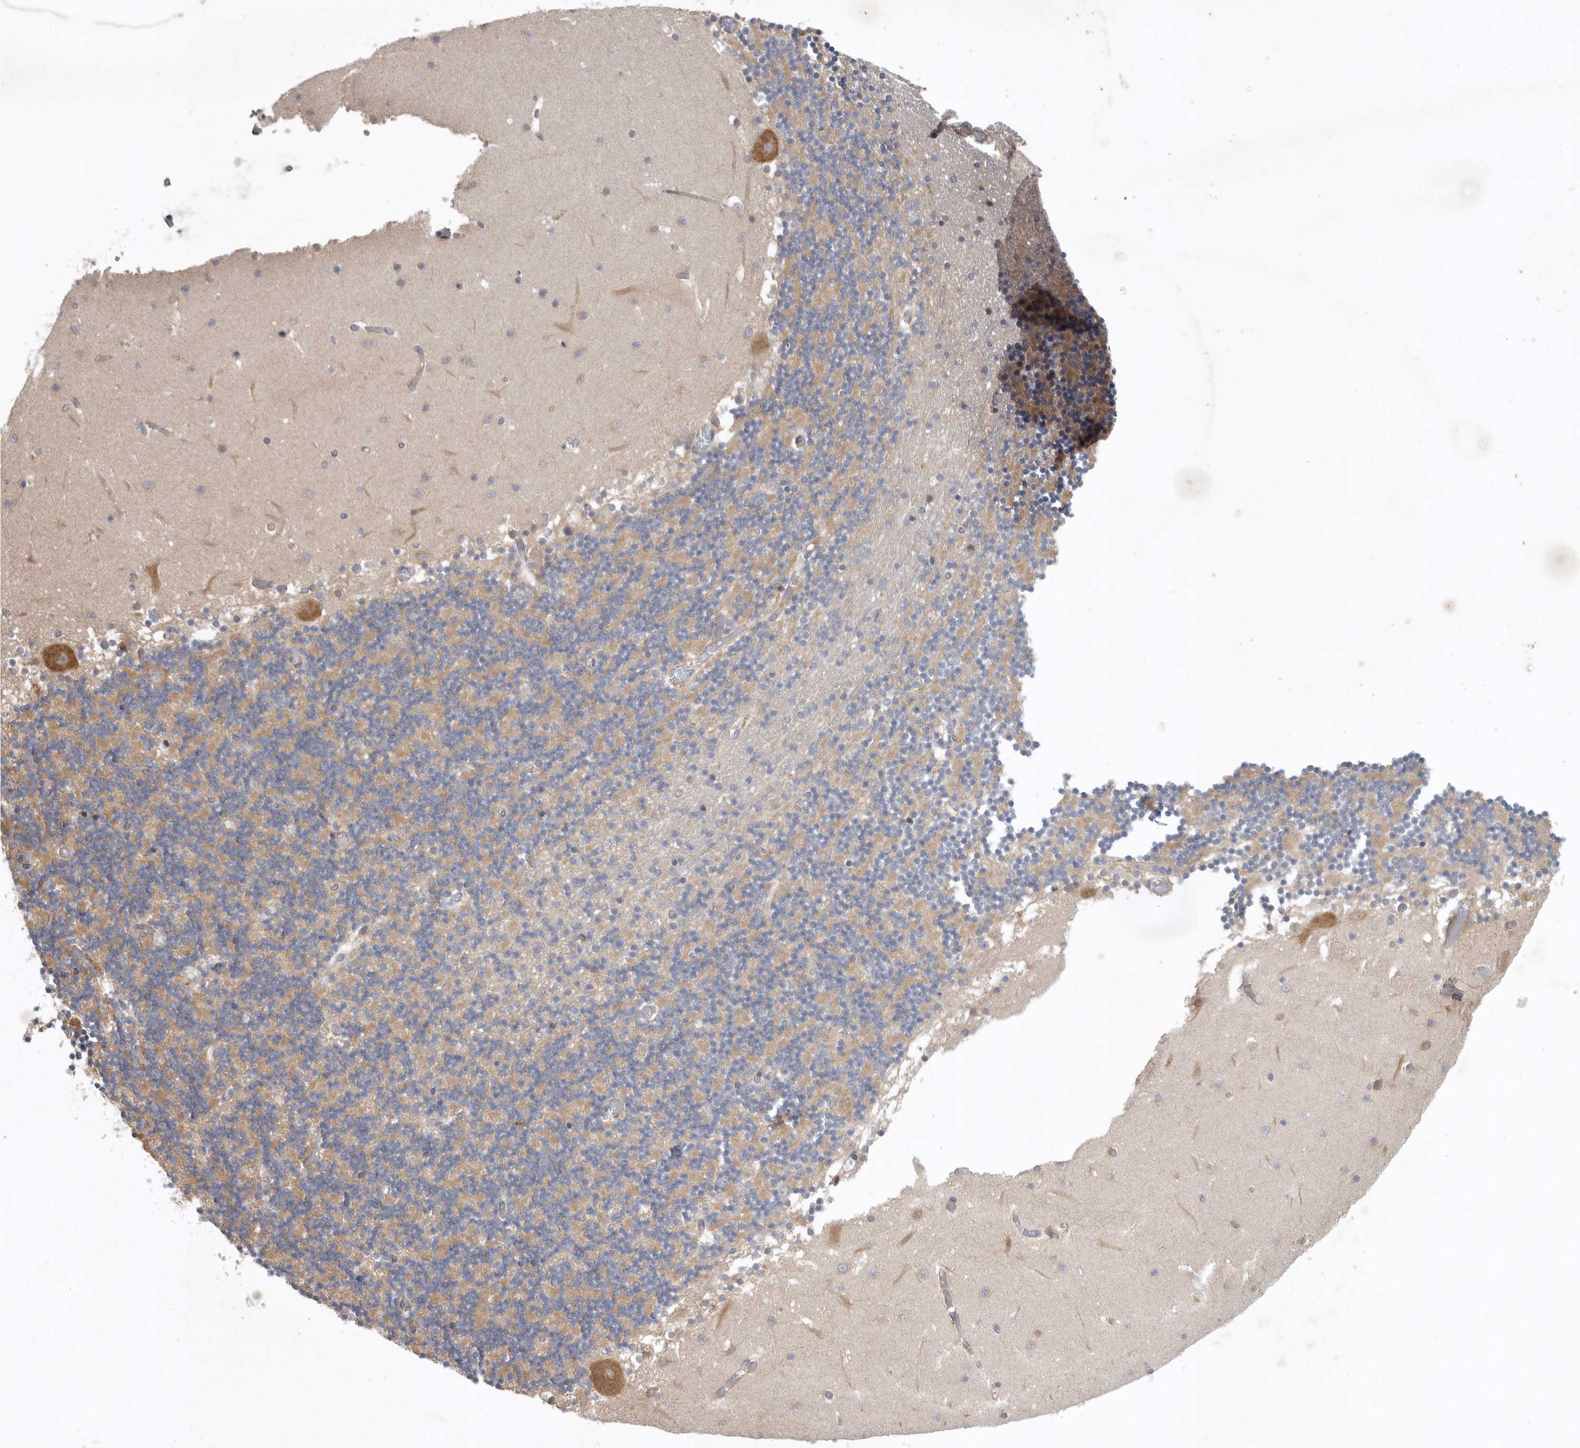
{"staining": {"intensity": "weak", "quantity": "<25%", "location": "cytoplasmic/membranous"}, "tissue": "cerebellum", "cell_type": "Cells in granular layer", "image_type": "normal", "snomed": [{"axis": "morphology", "description": "Normal tissue, NOS"}, {"axis": "topography", "description": "Cerebellum"}], "caption": "A high-resolution image shows IHC staining of unremarkable cerebellum, which demonstrates no significant positivity in cells in granular layer.", "gene": "C1orf109", "patient": {"sex": "female", "age": 28}}